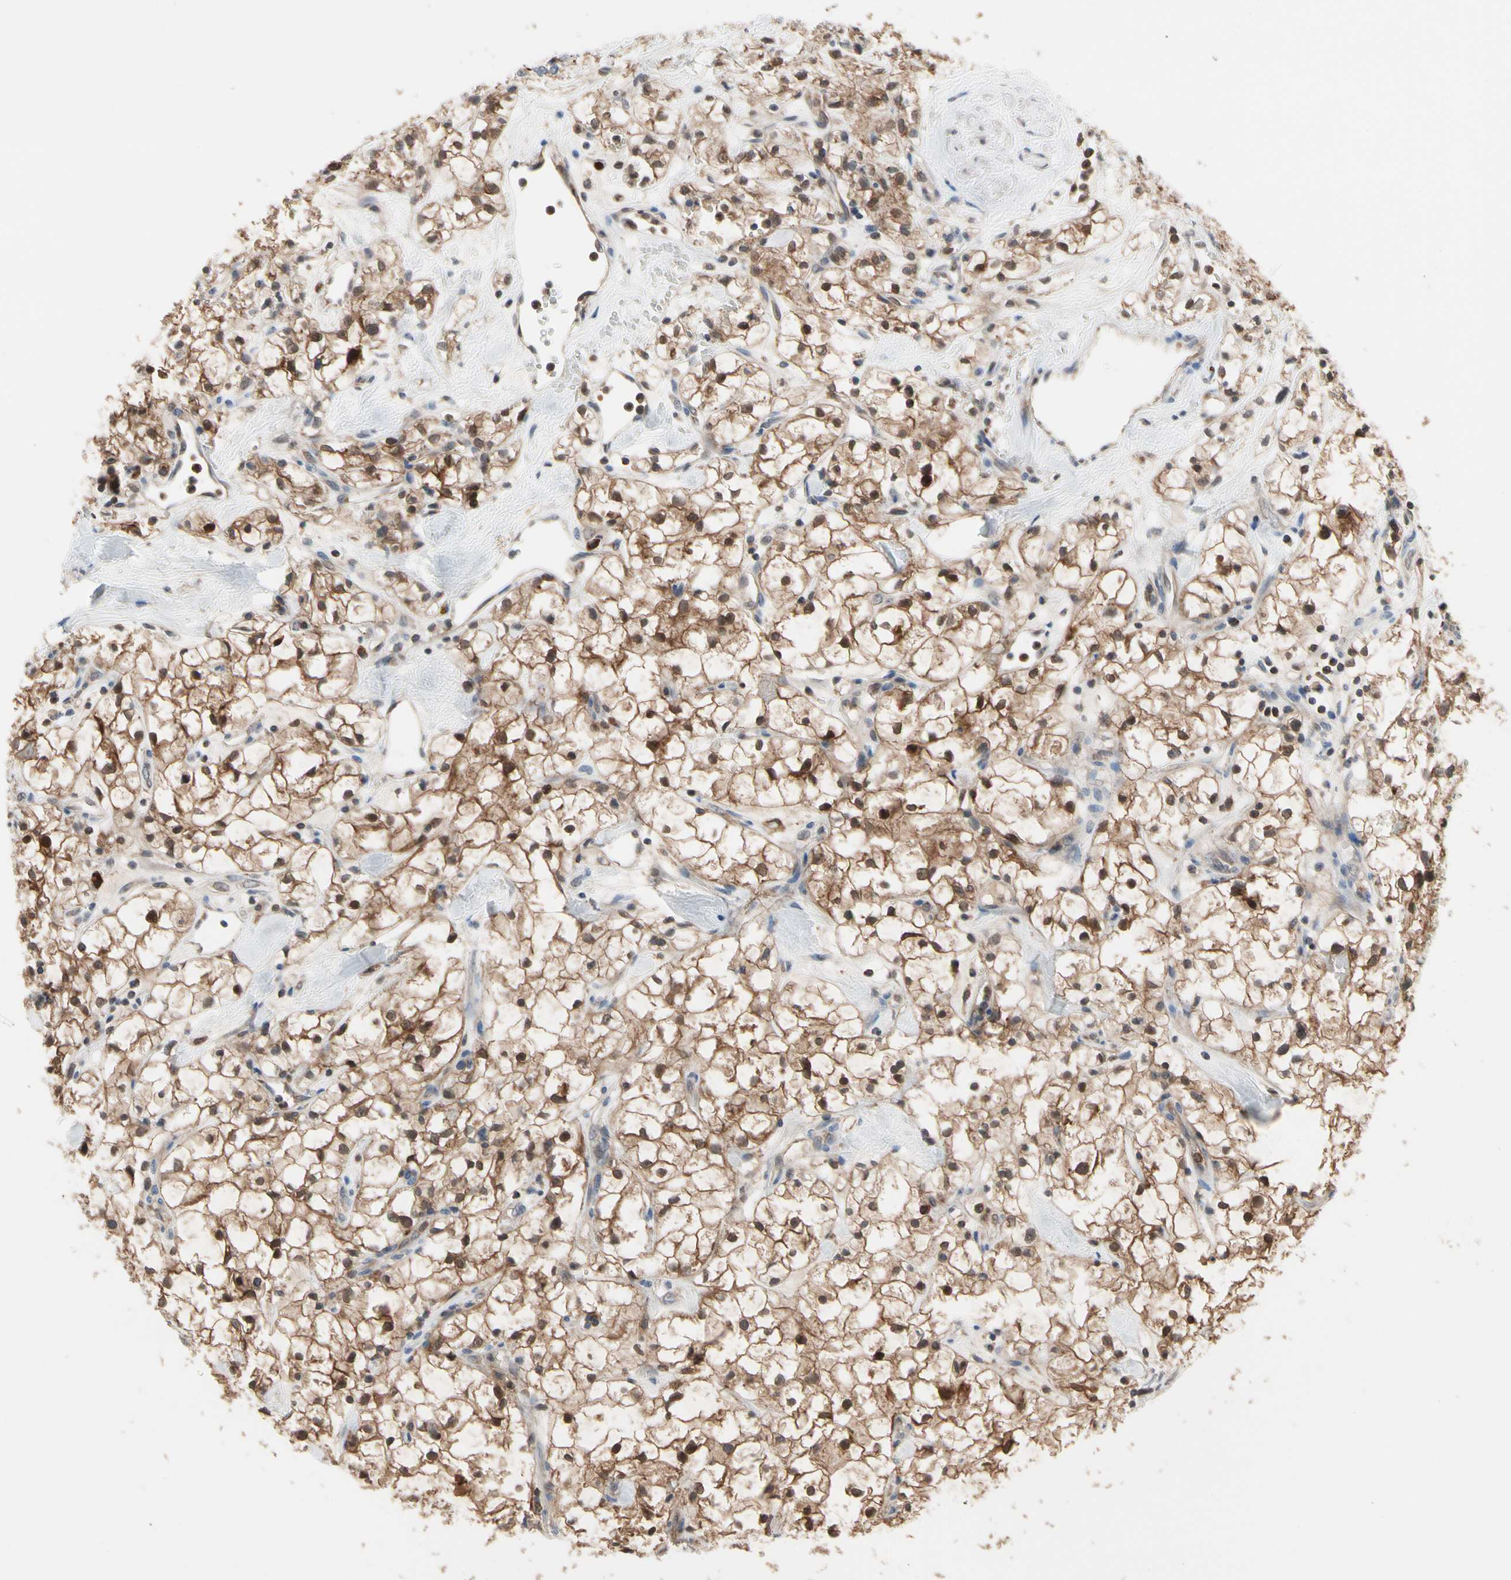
{"staining": {"intensity": "moderate", "quantity": ">75%", "location": "cytoplasmic/membranous,nuclear"}, "tissue": "renal cancer", "cell_type": "Tumor cells", "image_type": "cancer", "snomed": [{"axis": "morphology", "description": "Adenocarcinoma, NOS"}, {"axis": "topography", "description": "Kidney"}], "caption": "Immunohistochemical staining of adenocarcinoma (renal) displays medium levels of moderate cytoplasmic/membranous and nuclear protein positivity in approximately >75% of tumor cells. The staining was performed using DAB to visualize the protein expression in brown, while the nuclei were stained in blue with hematoxylin (Magnification: 20x).", "gene": "MTHFS", "patient": {"sex": "female", "age": 60}}